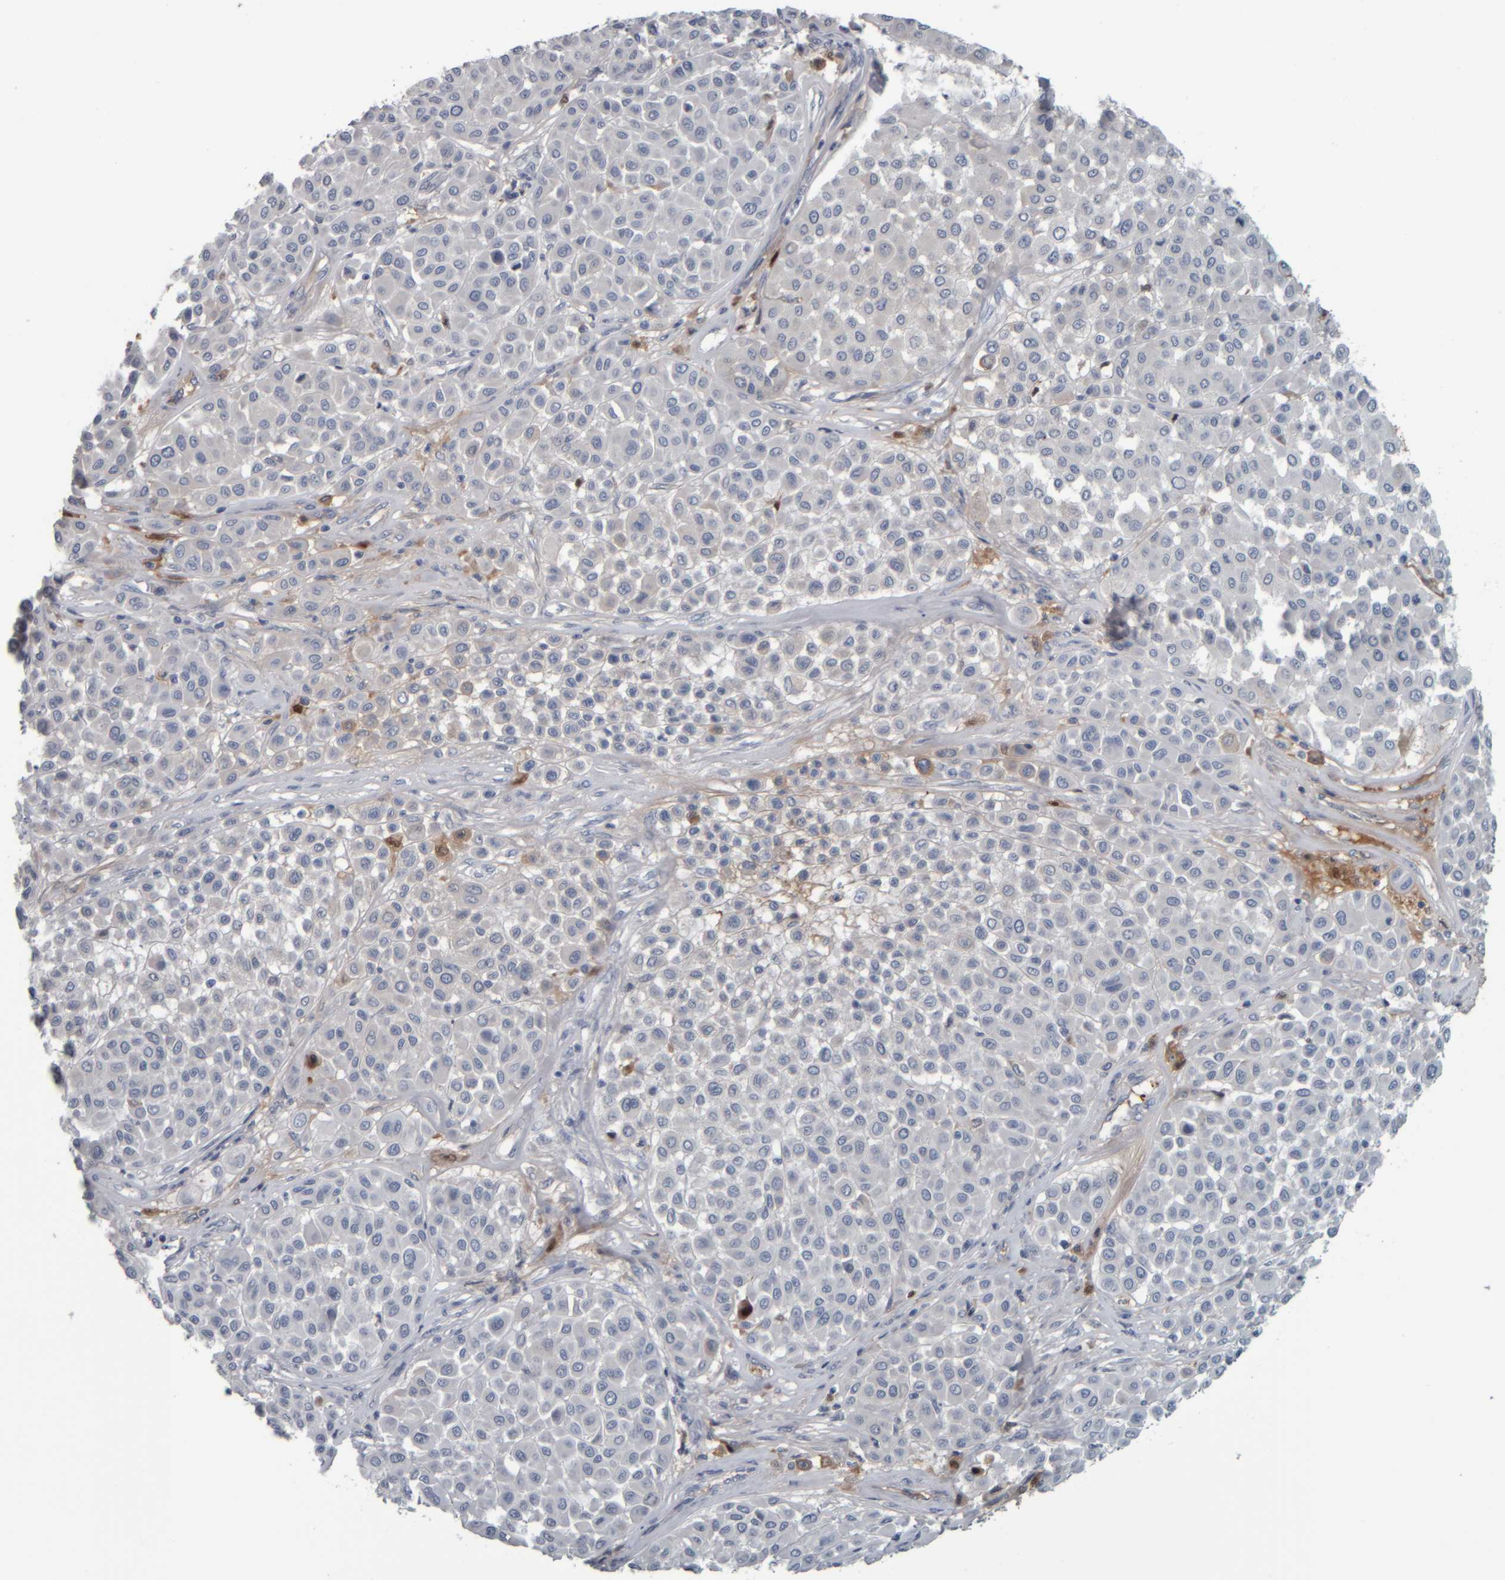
{"staining": {"intensity": "negative", "quantity": "none", "location": "none"}, "tissue": "melanoma", "cell_type": "Tumor cells", "image_type": "cancer", "snomed": [{"axis": "morphology", "description": "Malignant melanoma, Metastatic site"}, {"axis": "topography", "description": "Soft tissue"}], "caption": "Human malignant melanoma (metastatic site) stained for a protein using immunohistochemistry (IHC) displays no staining in tumor cells.", "gene": "CAVIN4", "patient": {"sex": "male", "age": 41}}